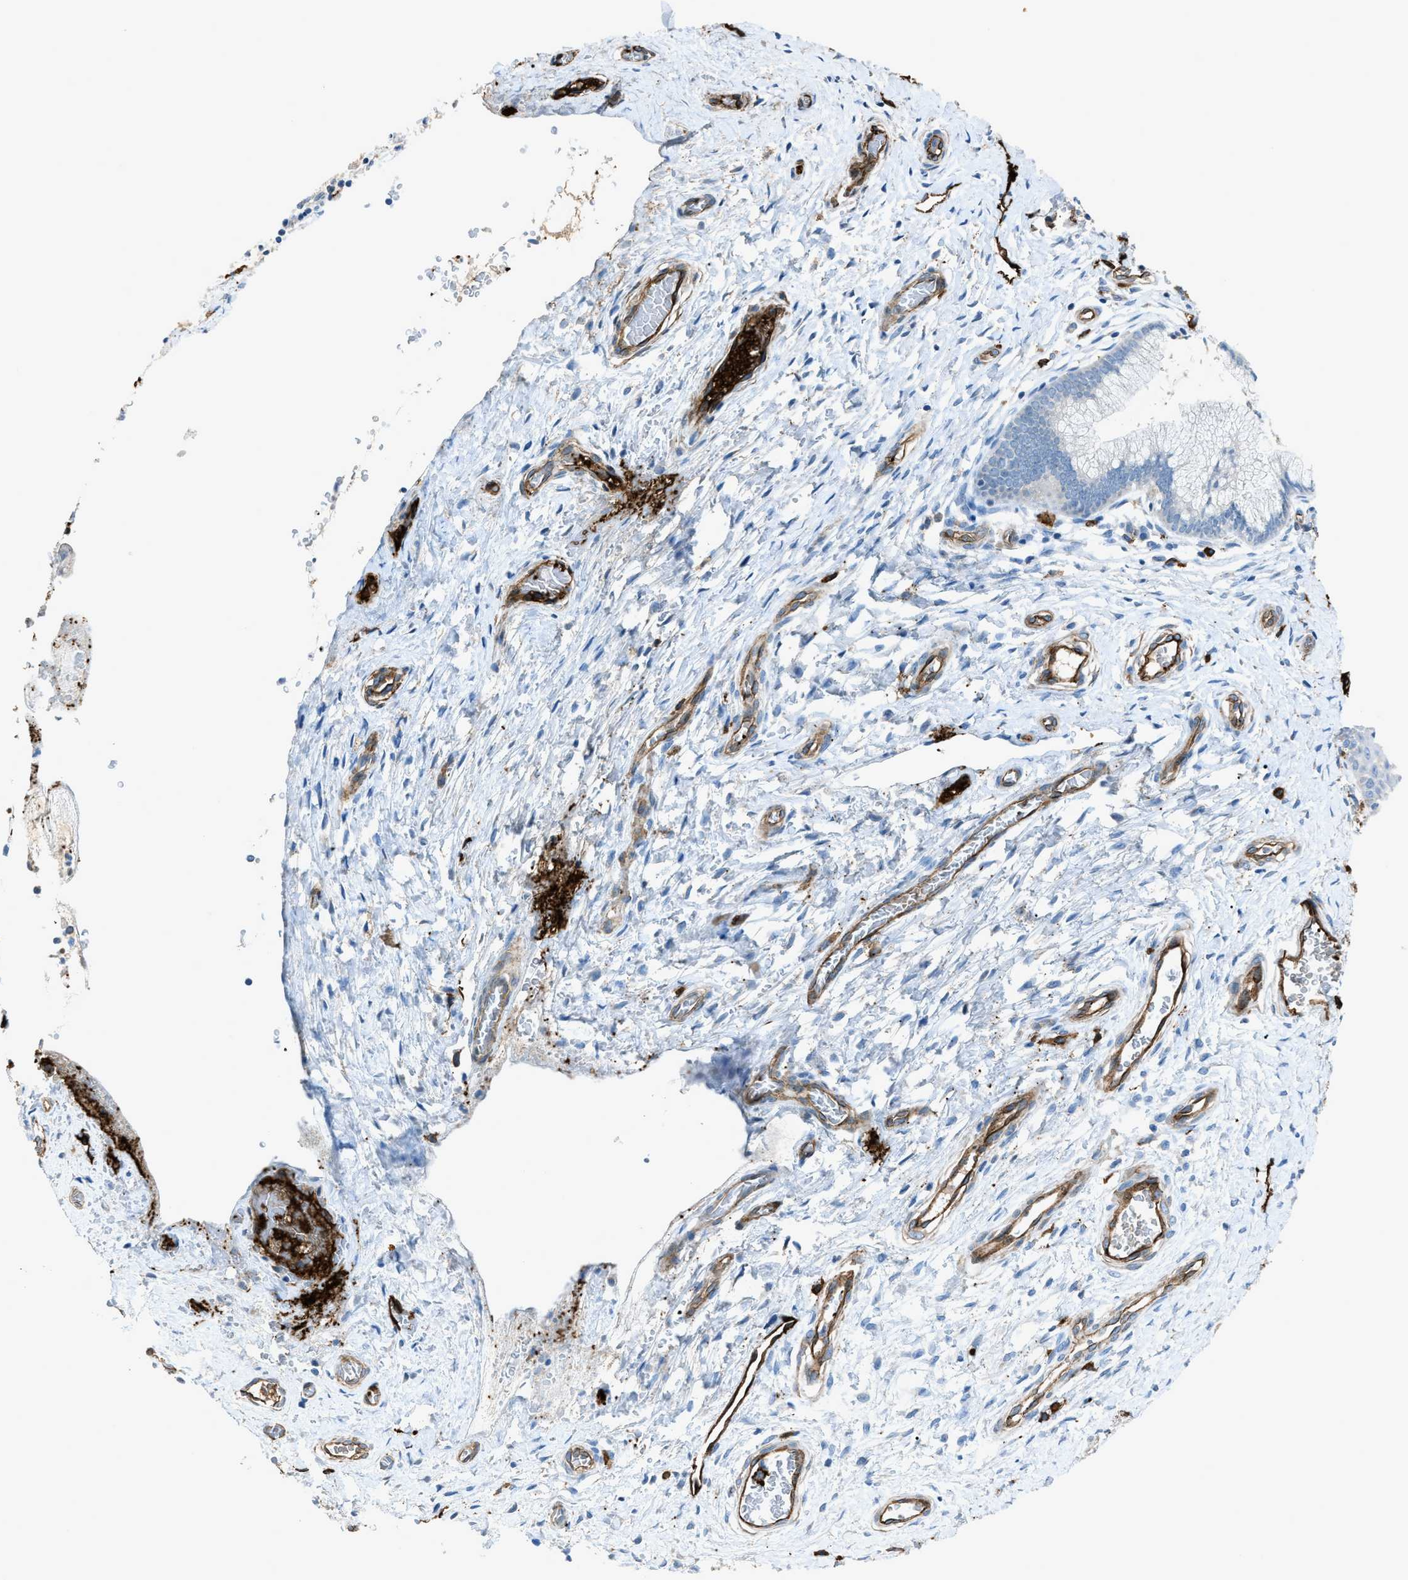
{"staining": {"intensity": "negative", "quantity": "none", "location": "none"}, "tissue": "cervix", "cell_type": "Glandular cells", "image_type": "normal", "snomed": [{"axis": "morphology", "description": "Normal tissue, NOS"}, {"axis": "topography", "description": "Cervix"}], "caption": "IHC histopathology image of unremarkable cervix: human cervix stained with DAB (3,3'-diaminobenzidine) displays no significant protein staining in glandular cells. The staining is performed using DAB (3,3'-diaminobenzidine) brown chromogen with nuclei counter-stained in using hematoxylin.", "gene": "SLC22A15", "patient": {"sex": "female", "age": 55}}